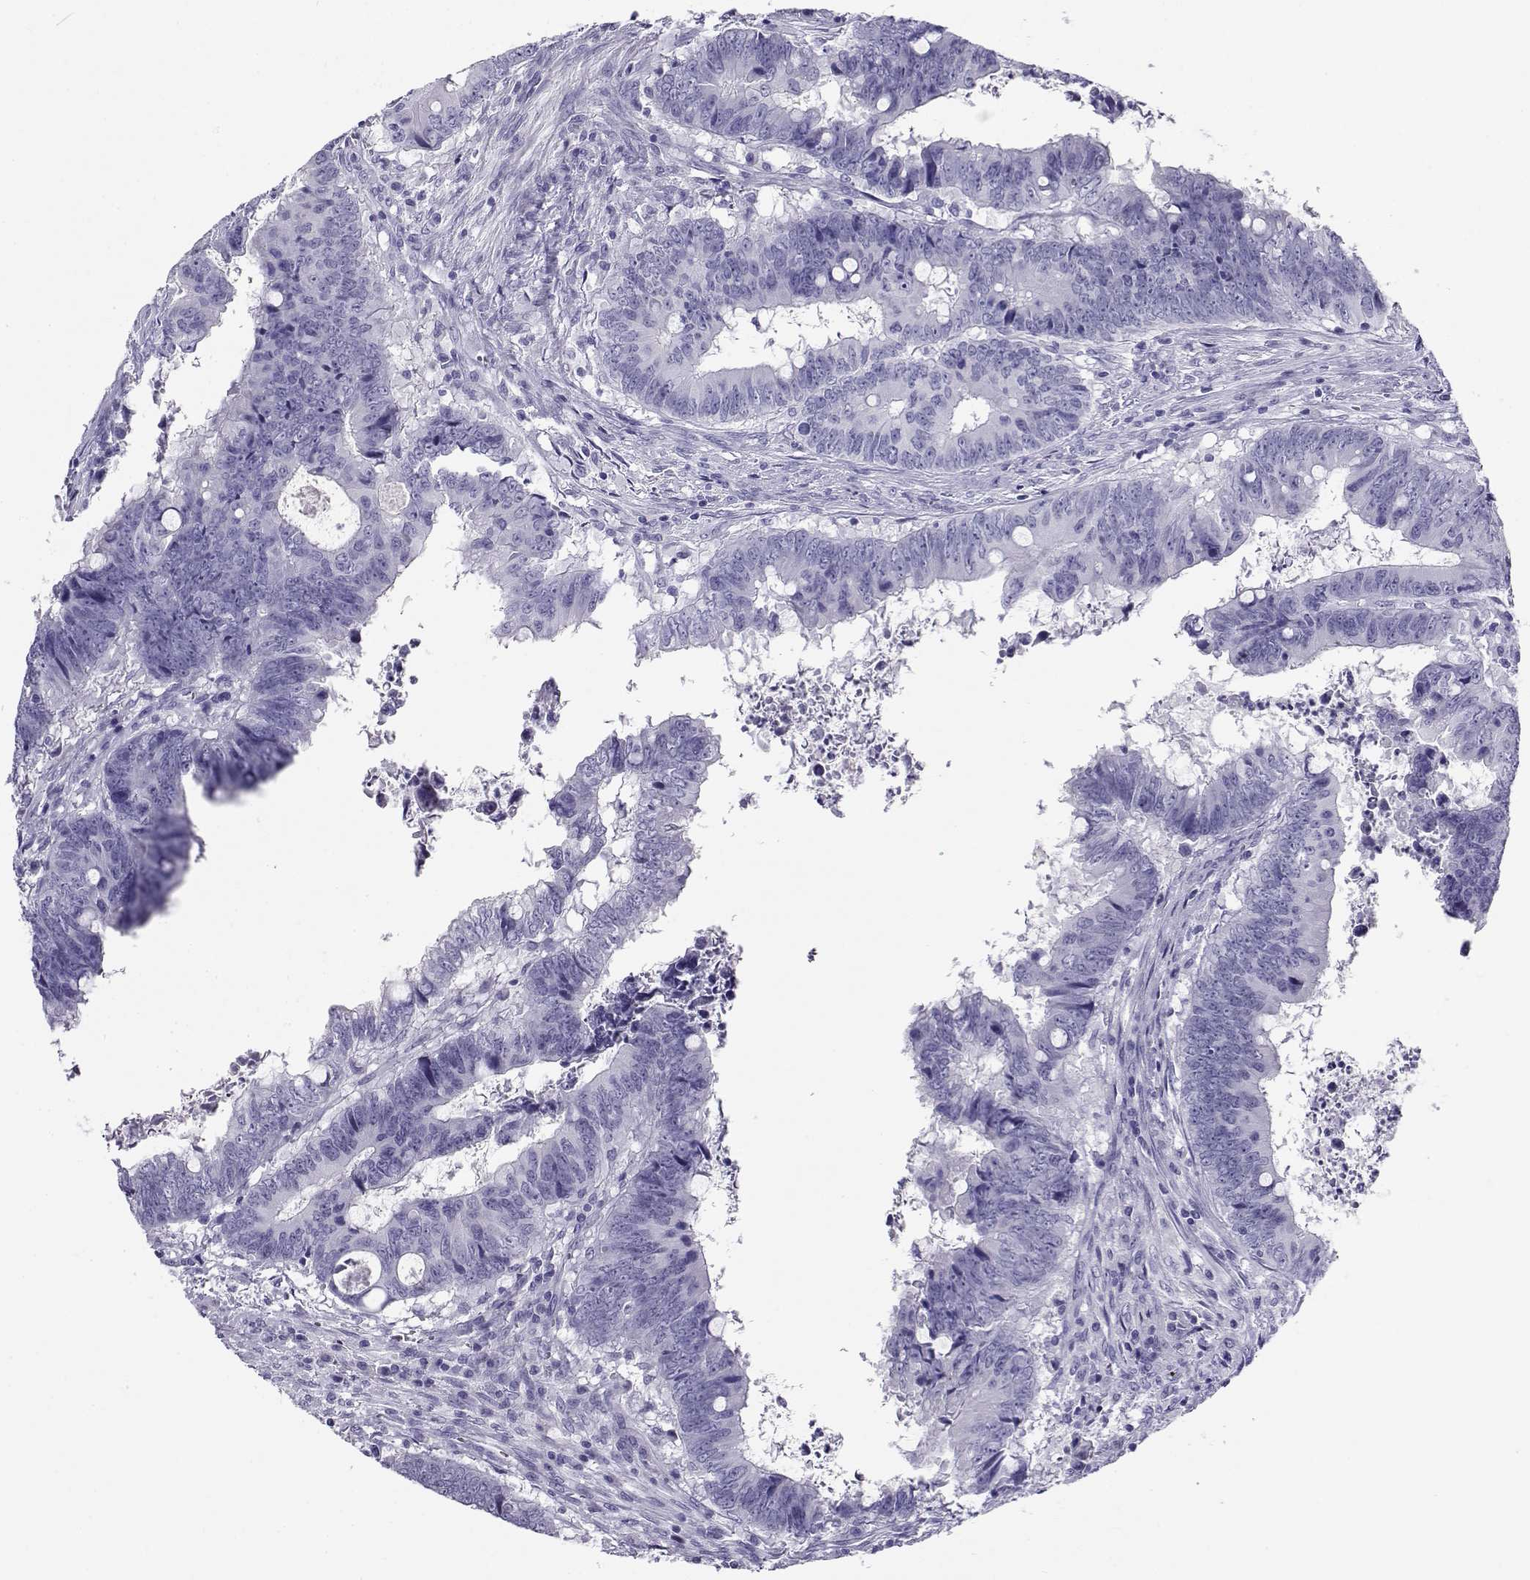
{"staining": {"intensity": "negative", "quantity": "none", "location": "none"}, "tissue": "colorectal cancer", "cell_type": "Tumor cells", "image_type": "cancer", "snomed": [{"axis": "morphology", "description": "Adenocarcinoma, NOS"}, {"axis": "topography", "description": "Colon"}], "caption": "This is an immunohistochemistry image of human colorectal cancer (adenocarcinoma). There is no expression in tumor cells.", "gene": "CABS1", "patient": {"sex": "female", "age": 82}}